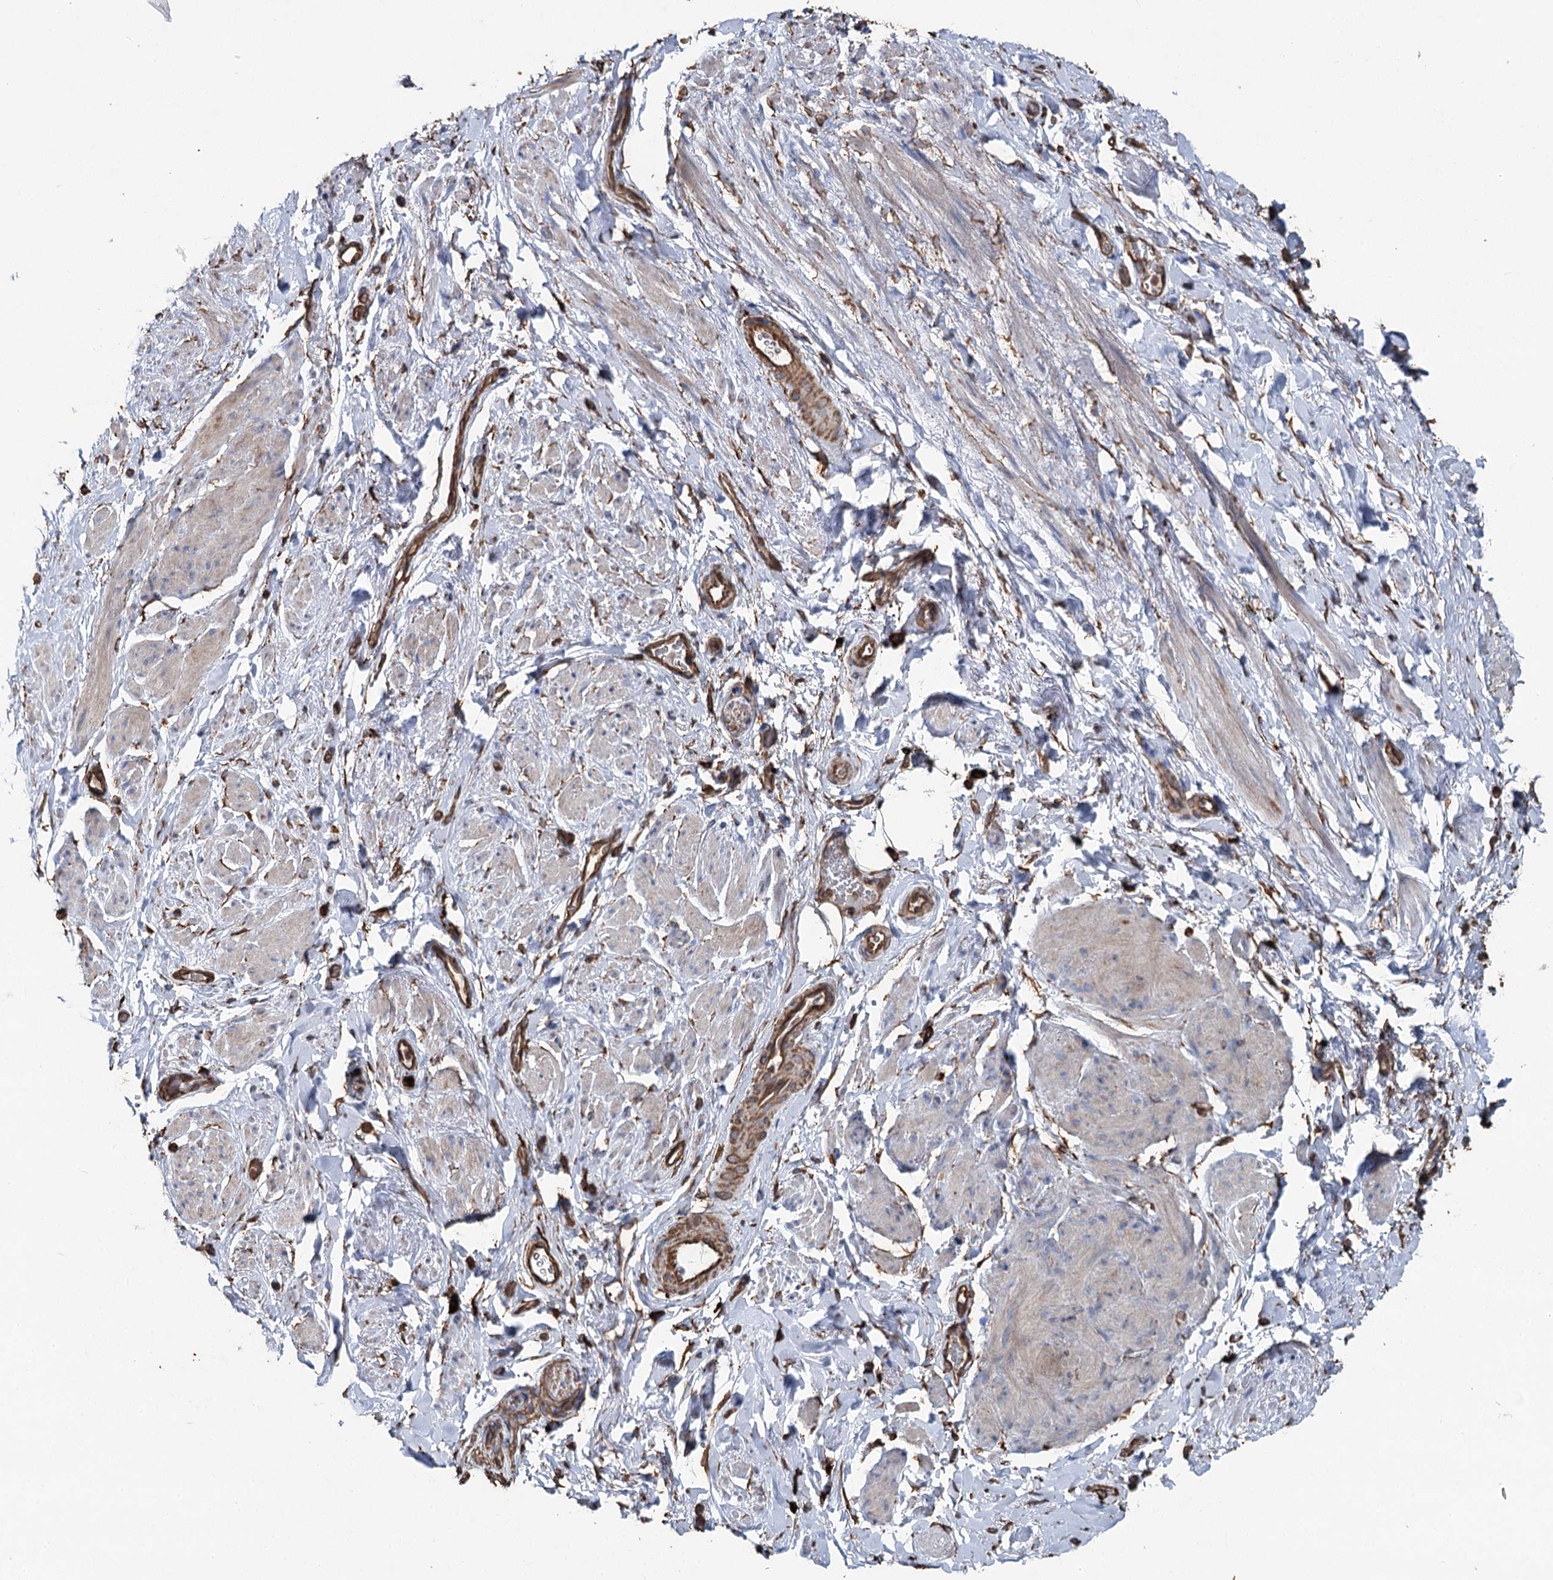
{"staining": {"intensity": "negative", "quantity": "none", "location": "none"}, "tissue": "smooth muscle", "cell_type": "Smooth muscle cells", "image_type": "normal", "snomed": [{"axis": "morphology", "description": "Normal tissue, NOS"}, {"axis": "topography", "description": "Smooth muscle"}, {"axis": "topography", "description": "Peripheral nerve tissue"}], "caption": "IHC micrograph of benign smooth muscle: smooth muscle stained with DAB exhibits no significant protein expression in smooth muscle cells.", "gene": "CLEC4M", "patient": {"sex": "male", "age": 69}}